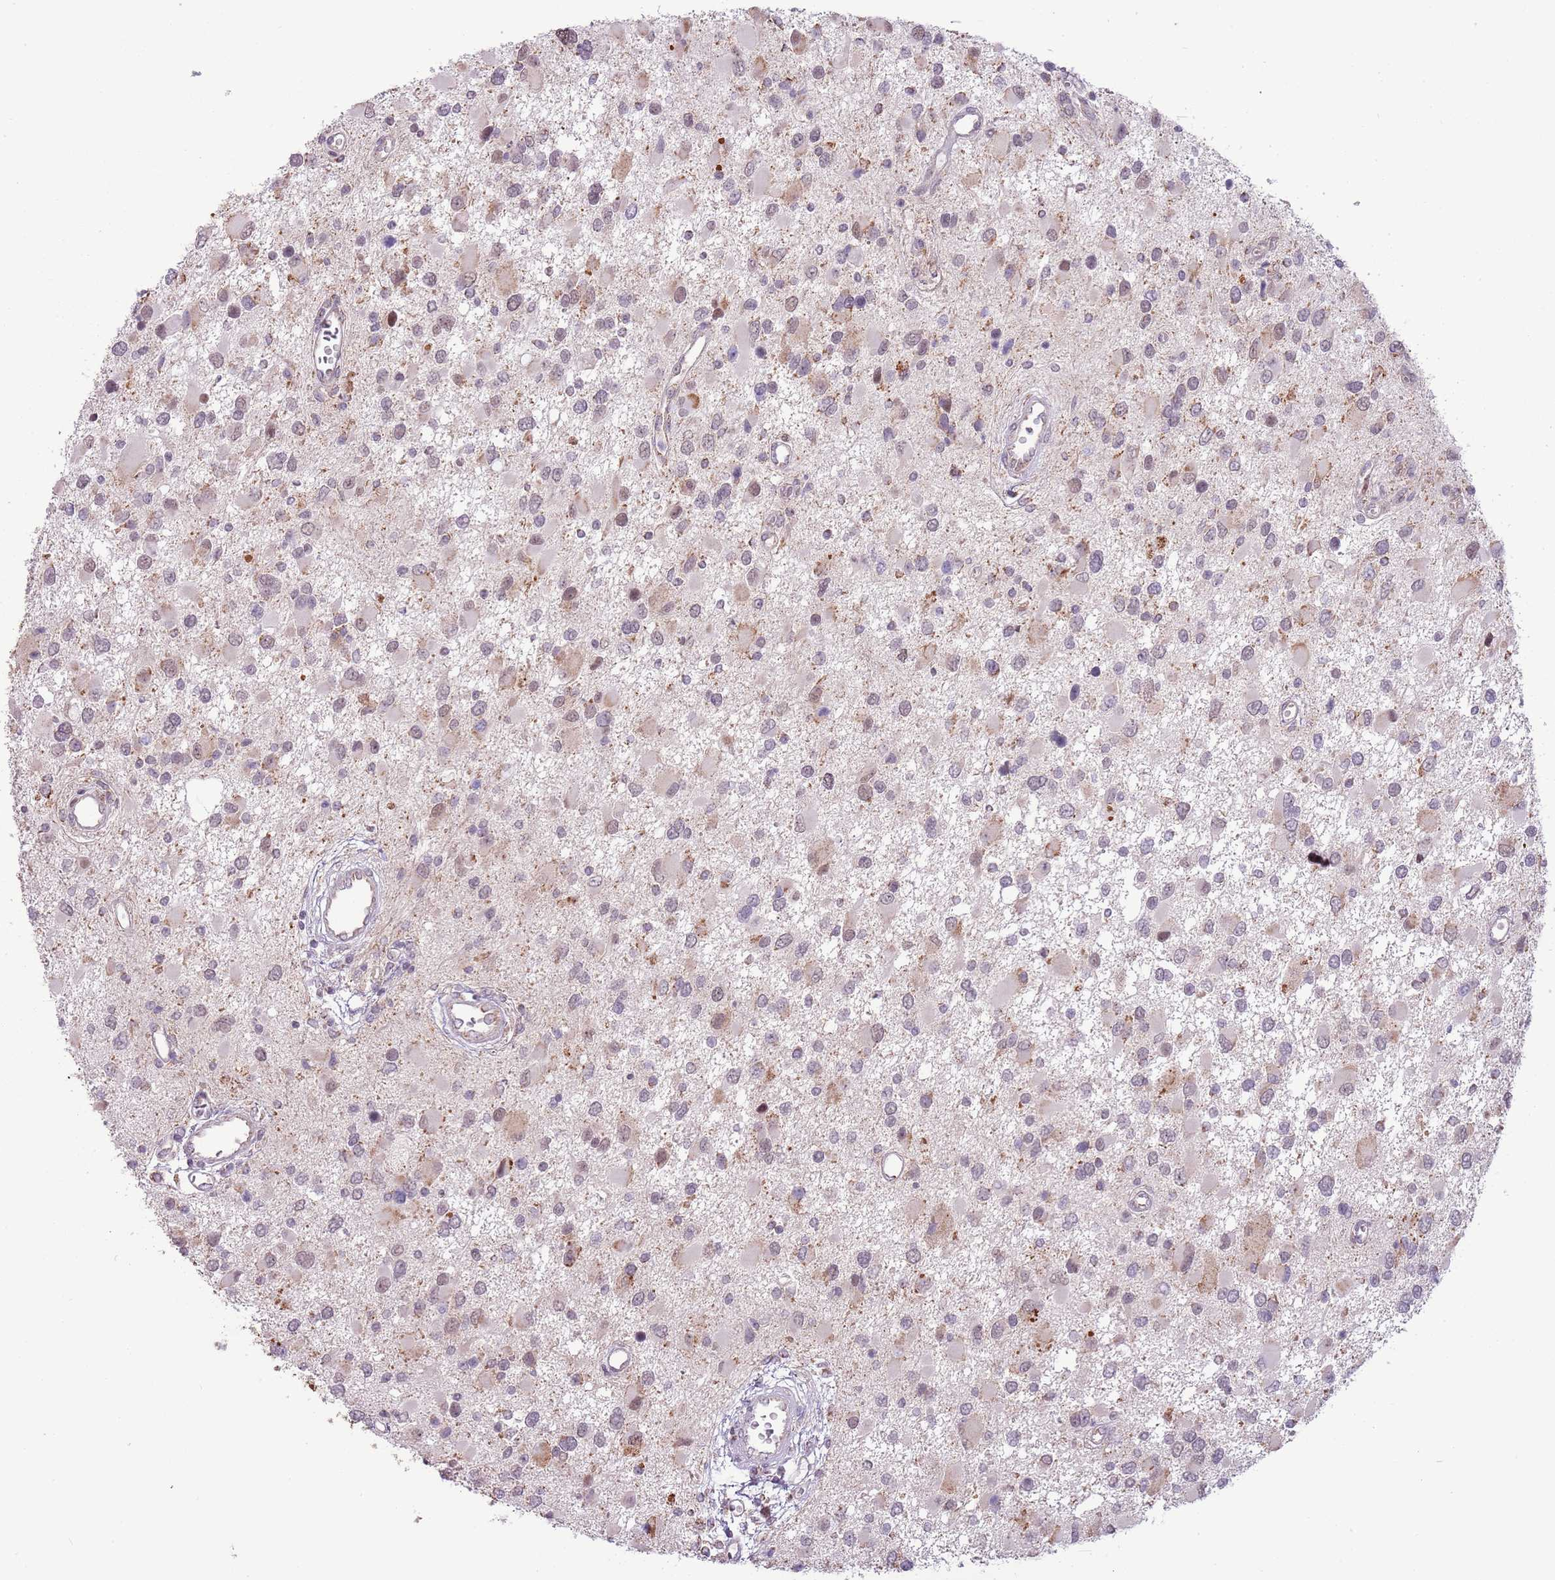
{"staining": {"intensity": "weak", "quantity": "<25%", "location": "cytoplasmic/membranous"}, "tissue": "glioma", "cell_type": "Tumor cells", "image_type": "cancer", "snomed": [{"axis": "morphology", "description": "Glioma, malignant, High grade"}, {"axis": "topography", "description": "Brain"}], "caption": "Immunohistochemistry (IHC) of human glioma reveals no expression in tumor cells.", "gene": "MLLT11", "patient": {"sex": "male", "age": 53}}